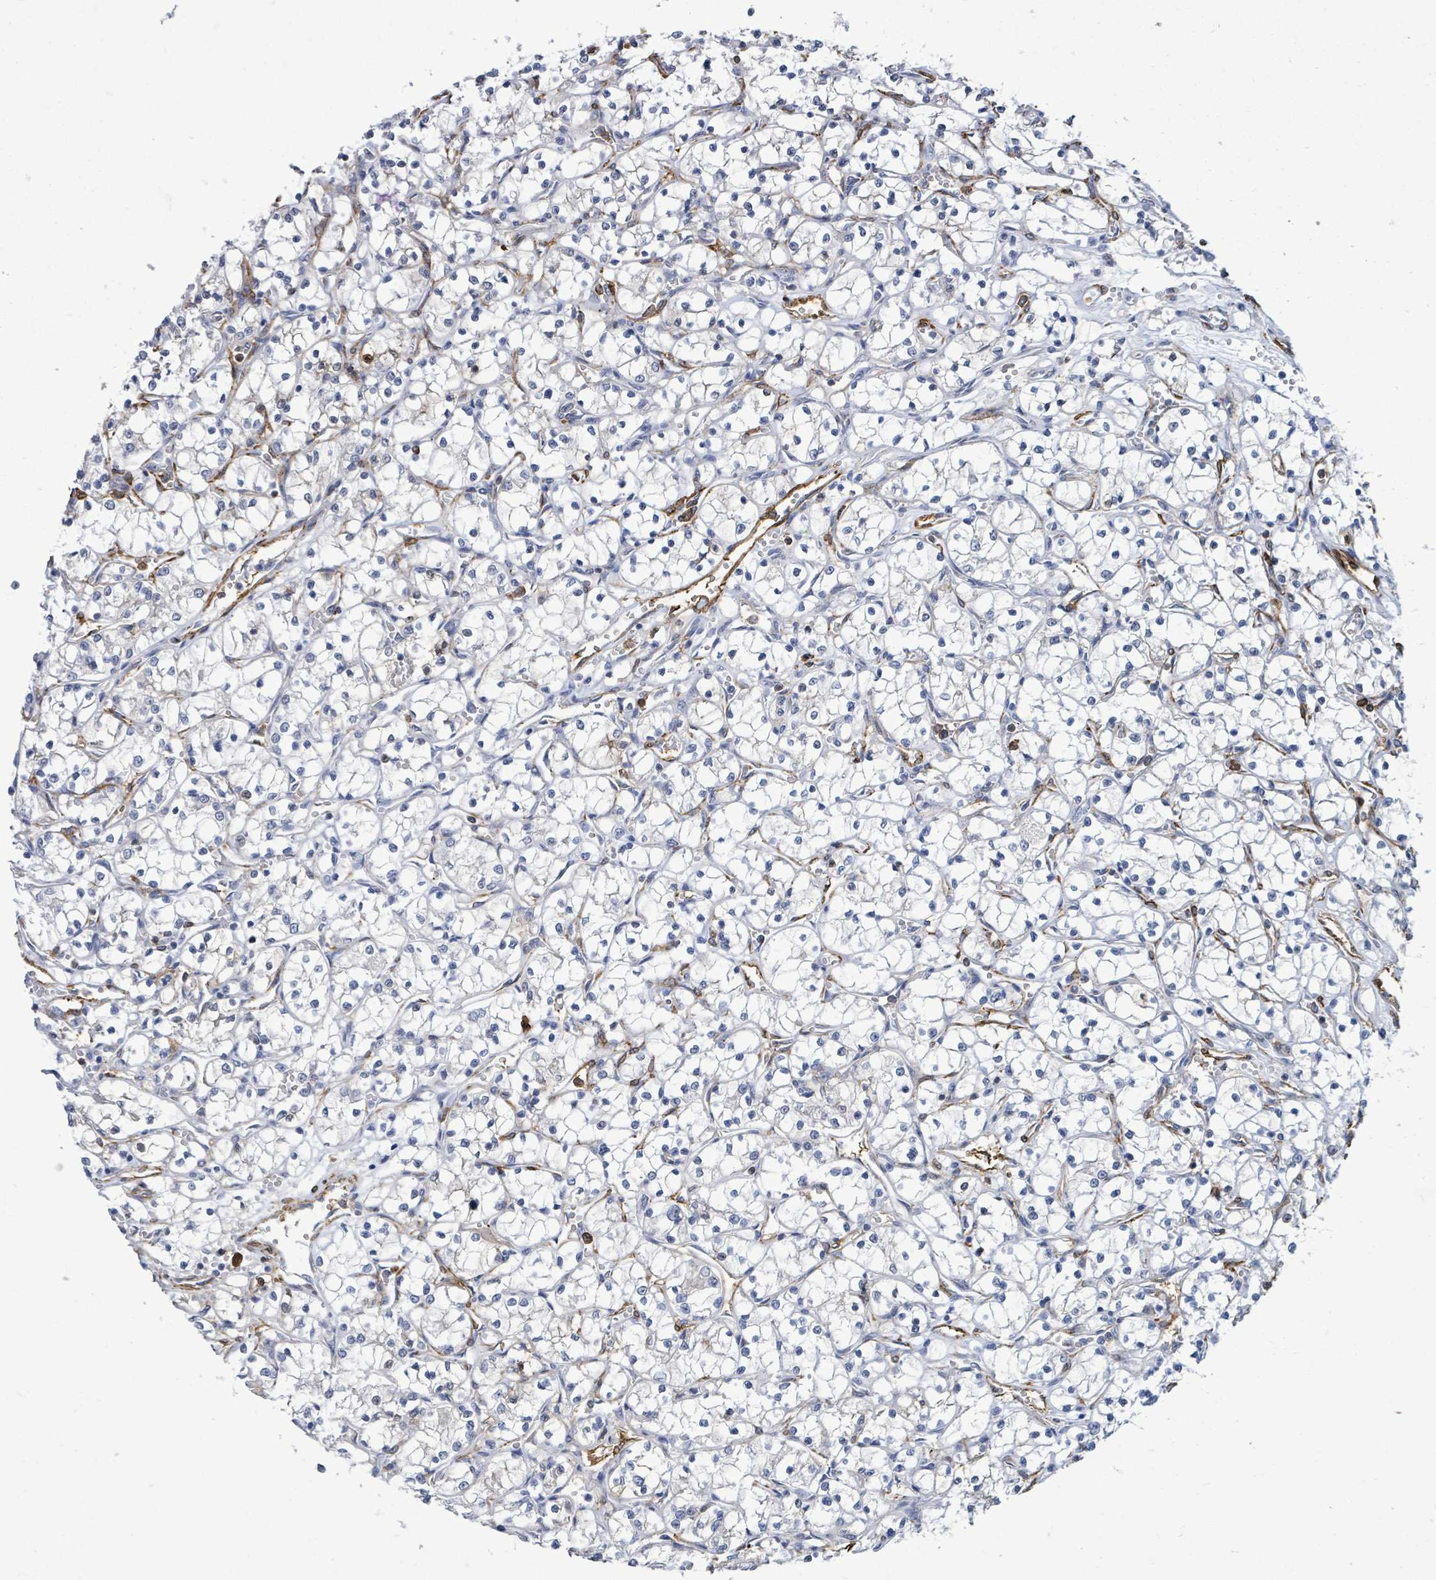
{"staining": {"intensity": "weak", "quantity": "<25%", "location": "cytoplasmic/membranous"}, "tissue": "renal cancer", "cell_type": "Tumor cells", "image_type": "cancer", "snomed": [{"axis": "morphology", "description": "Adenocarcinoma, NOS"}, {"axis": "topography", "description": "Kidney"}], "caption": "The photomicrograph exhibits no staining of tumor cells in adenocarcinoma (renal). The staining was performed using DAB (3,3'-diaminobenzidine) to visualize the protein expression in brown, while the nuclei were stained in blue with hematoxylin (Magnification: 20x).", "gene": "PRKRIP1", "patient": {"sex": "female", "age": 69}}